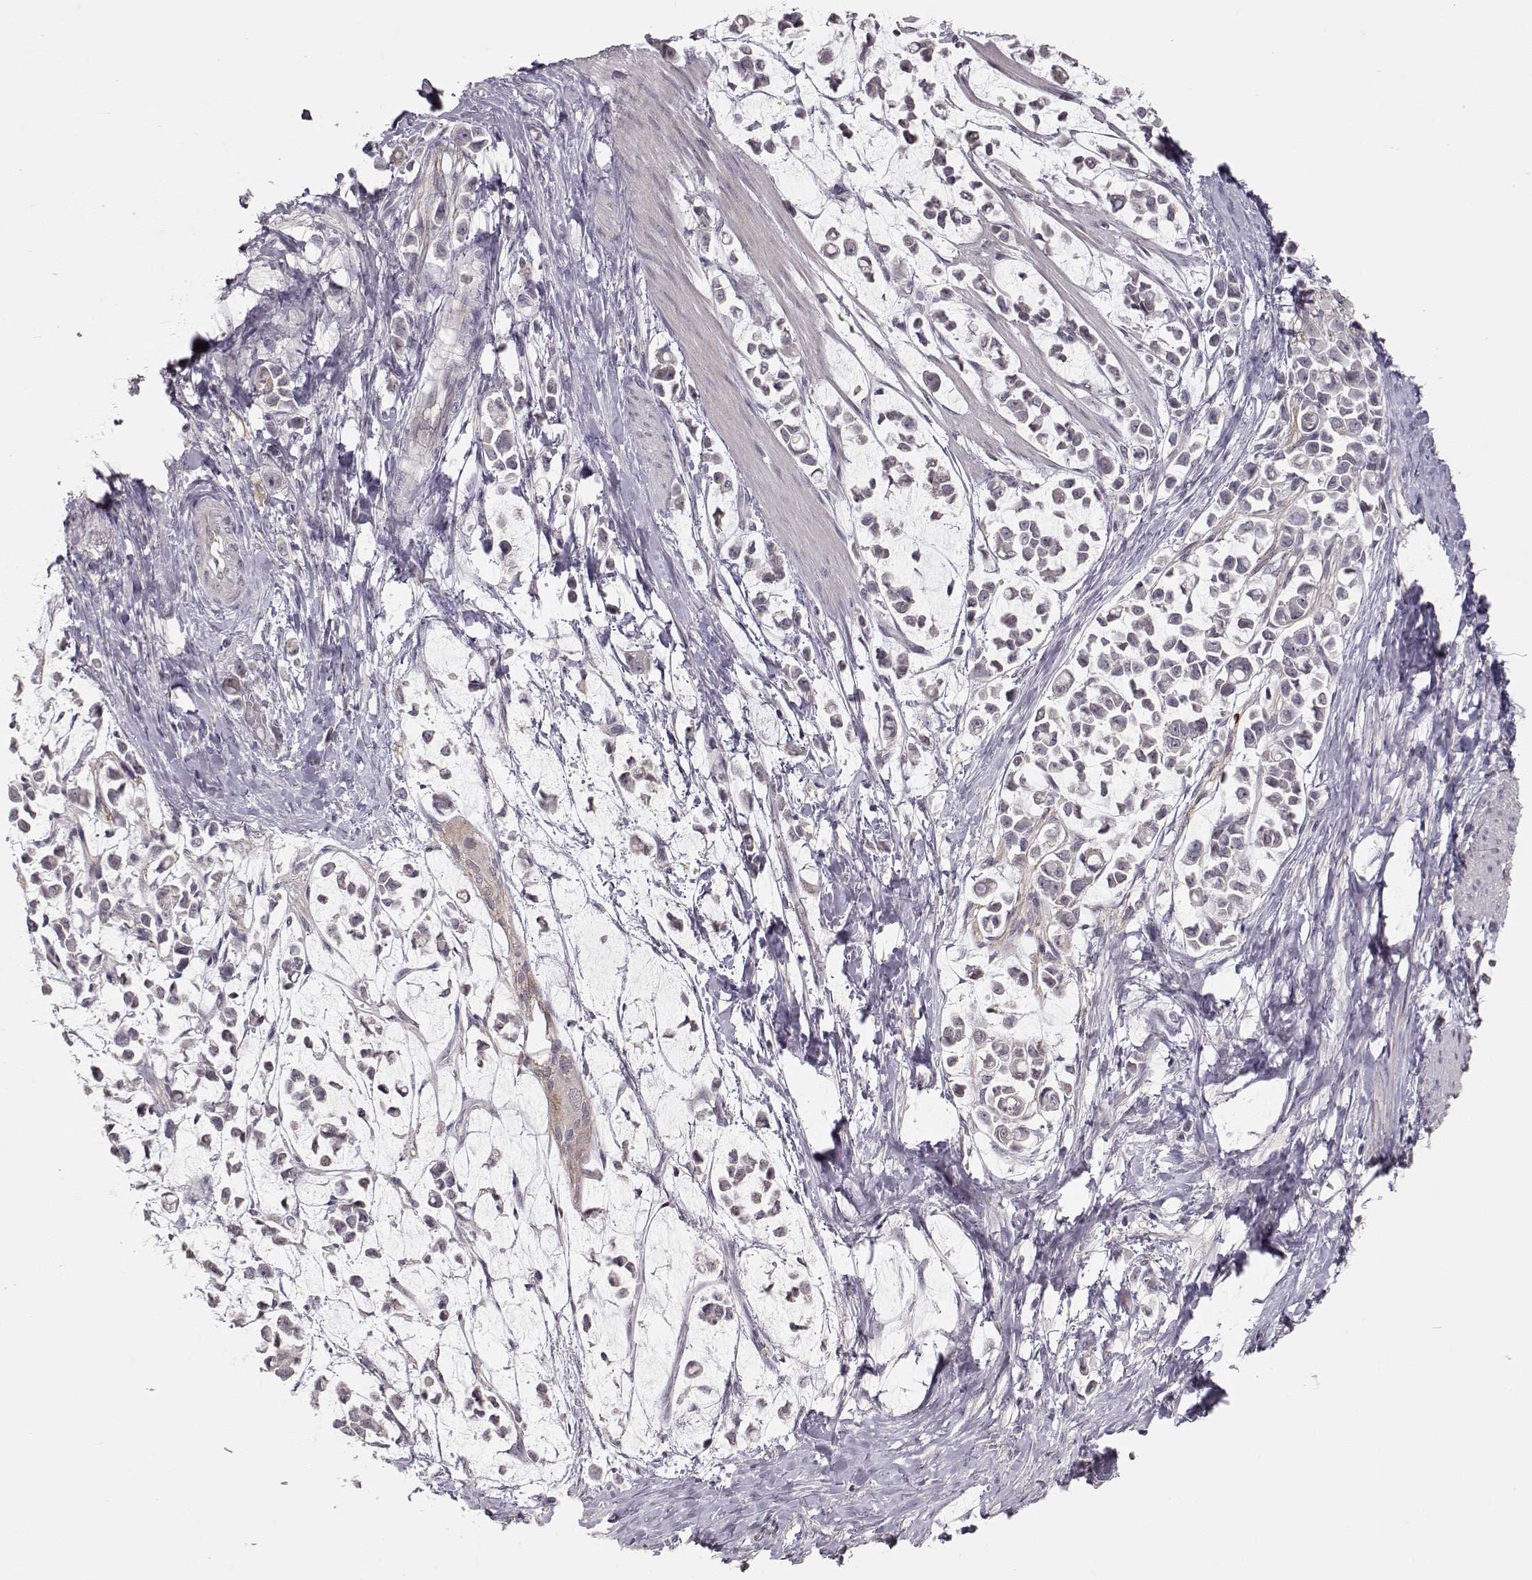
{"staining": {"intensity": "negative", "quantity": "none", "location": "none"}, "tissue": "stomach cancer", "cell_type": "Tumor cells", "image_type": "cancer", "snomed": [{"axis": "morphology", "description": "Adenocarcinoma, NOS"}, {"axis": "topography", "description": "Stomach"}], "caption": "Photomicrograph shows no protein positivity in tumor cells of adenocarcinoma (stomach) tissue.", "gene": "PNMT", "patient": {"sex": "male", "age": 82}}